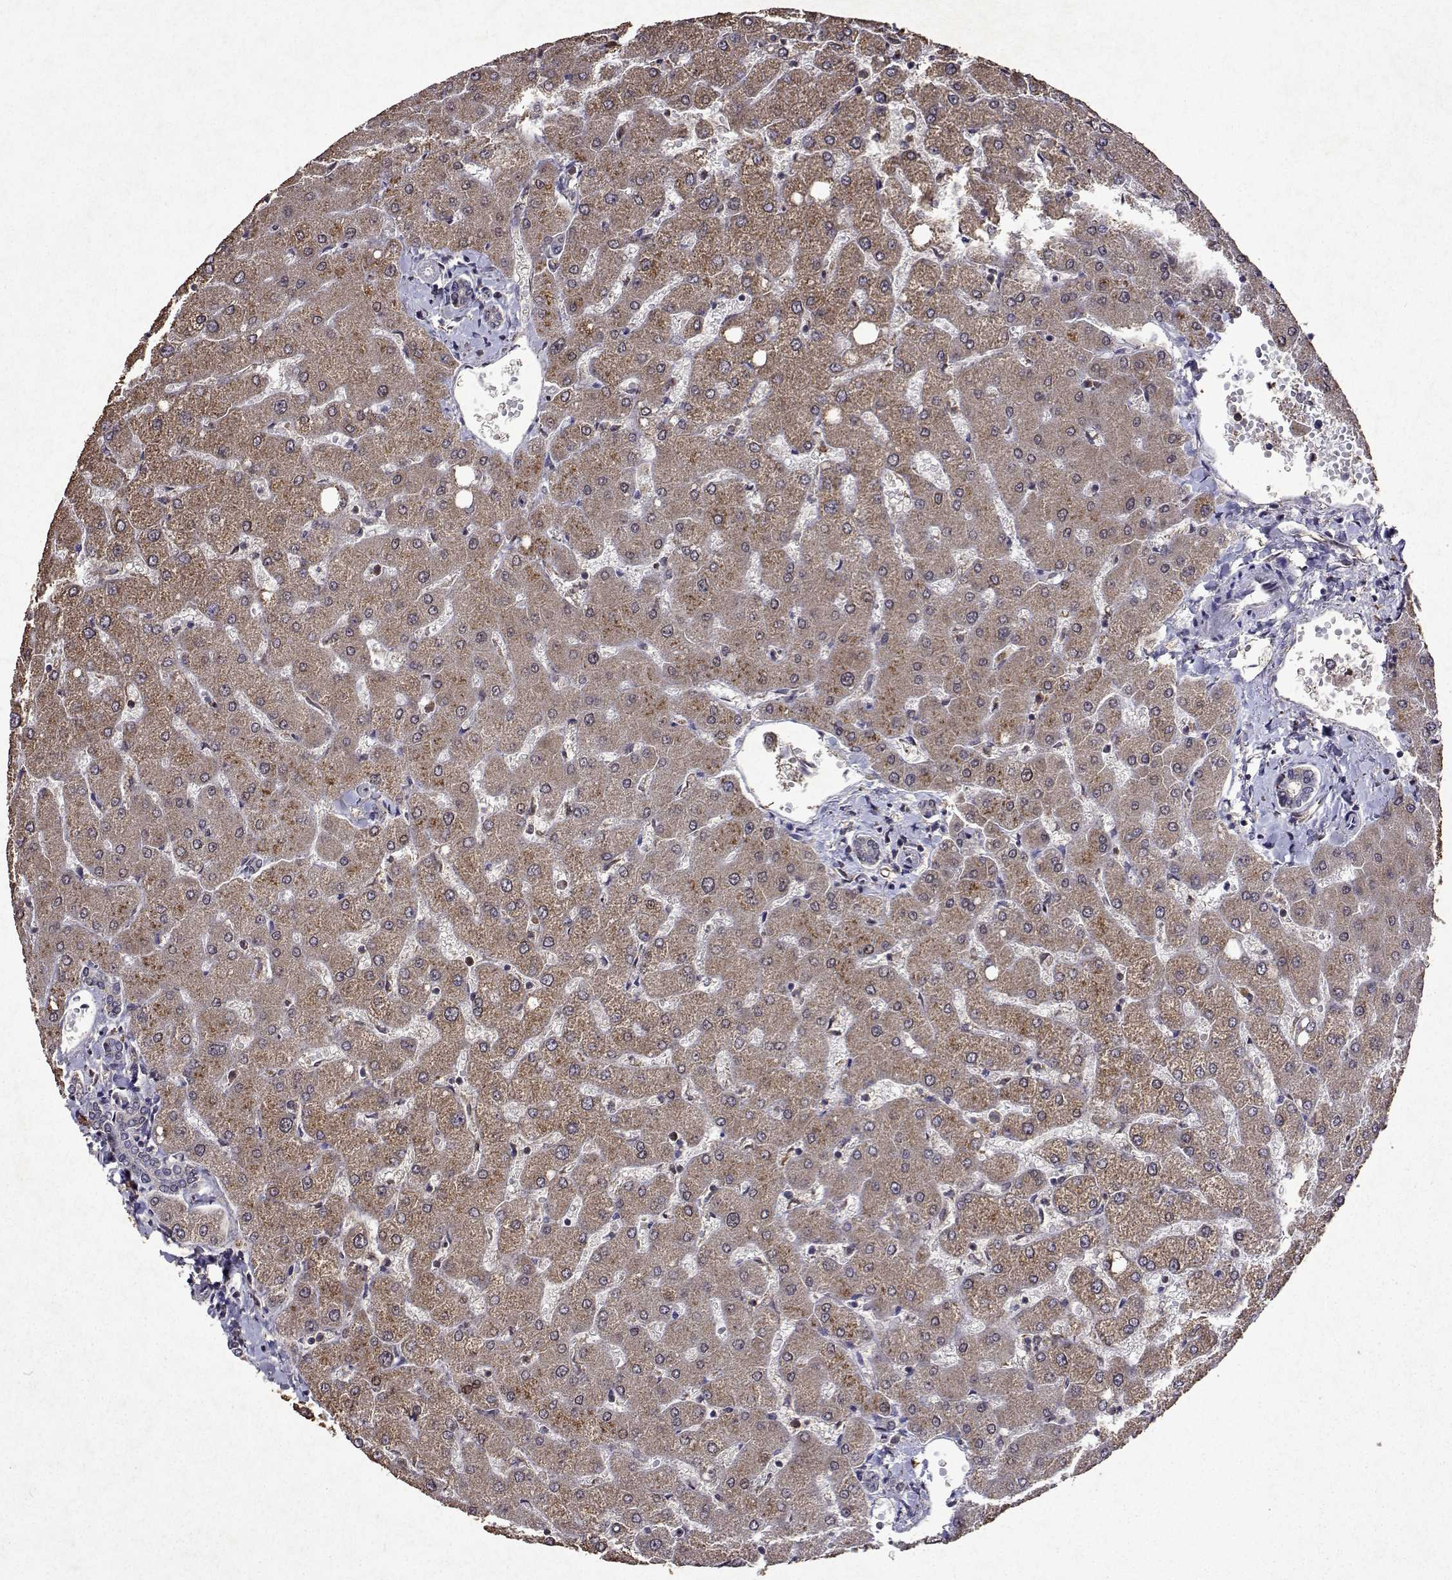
{"staining": {"intensity": "negative", "quantity": "none", "location": "none"}, "tissue": "liver", "cell_type": "Cholangiocytes", "image_type": "normal", "snomed": [{"axis": "morphology", "description": "Normal tissue, NOS"}, {"axis": "topography", "description": "Liver"}], "caption": "IHC of unremarkable liver displays no staining in cholangiocytes. Brightfield microscopy of immunohistochemistry (IHC) stained with DAB (brown) and hematoxylin (blue), captured at high magnification.", "gene": "TARBP2", "patient": {"sex": "female", "age": 54}}